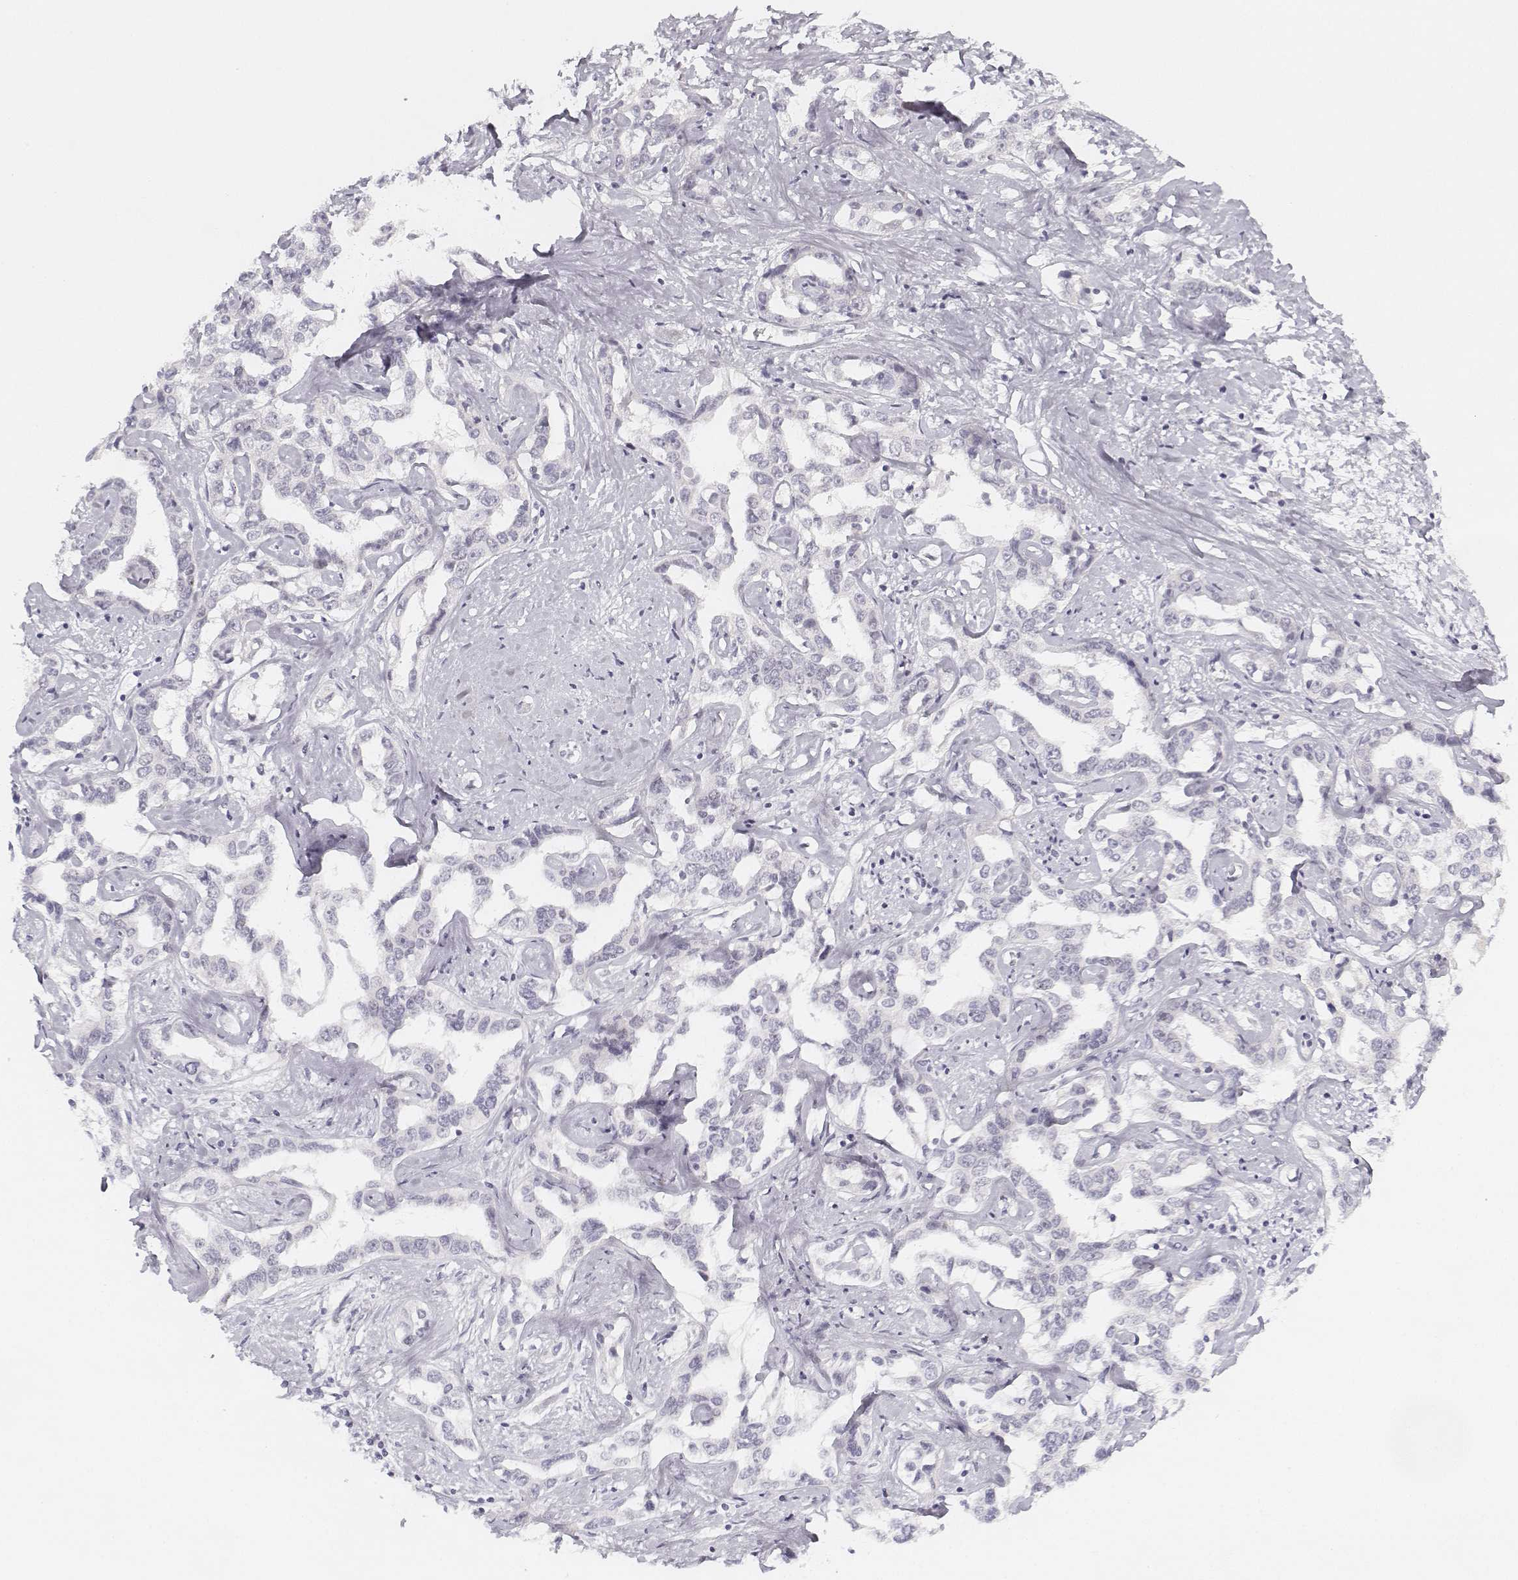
{"staining": {"intensity": "negative", "quantity": "none", "location": "none"}, "tissue": "liver cancer", "cell_type": "Tumor cells", "image_type": "cancer", "snomed": [{"axis": "morphology", "description": "Cholangiocarcinoma"}, {"axis": "topography", "description": "Liver"}], "caption": "This micrograph is of liver cholangiocarcinoma stained with immunohistochemistry (IHC) to label a protein in brown with the nuclei are counter-stained blue. There is no positivity in tumor cells.", "gene": "KRTAP2-1", "patient": {"sex": "male", "age": 59}}